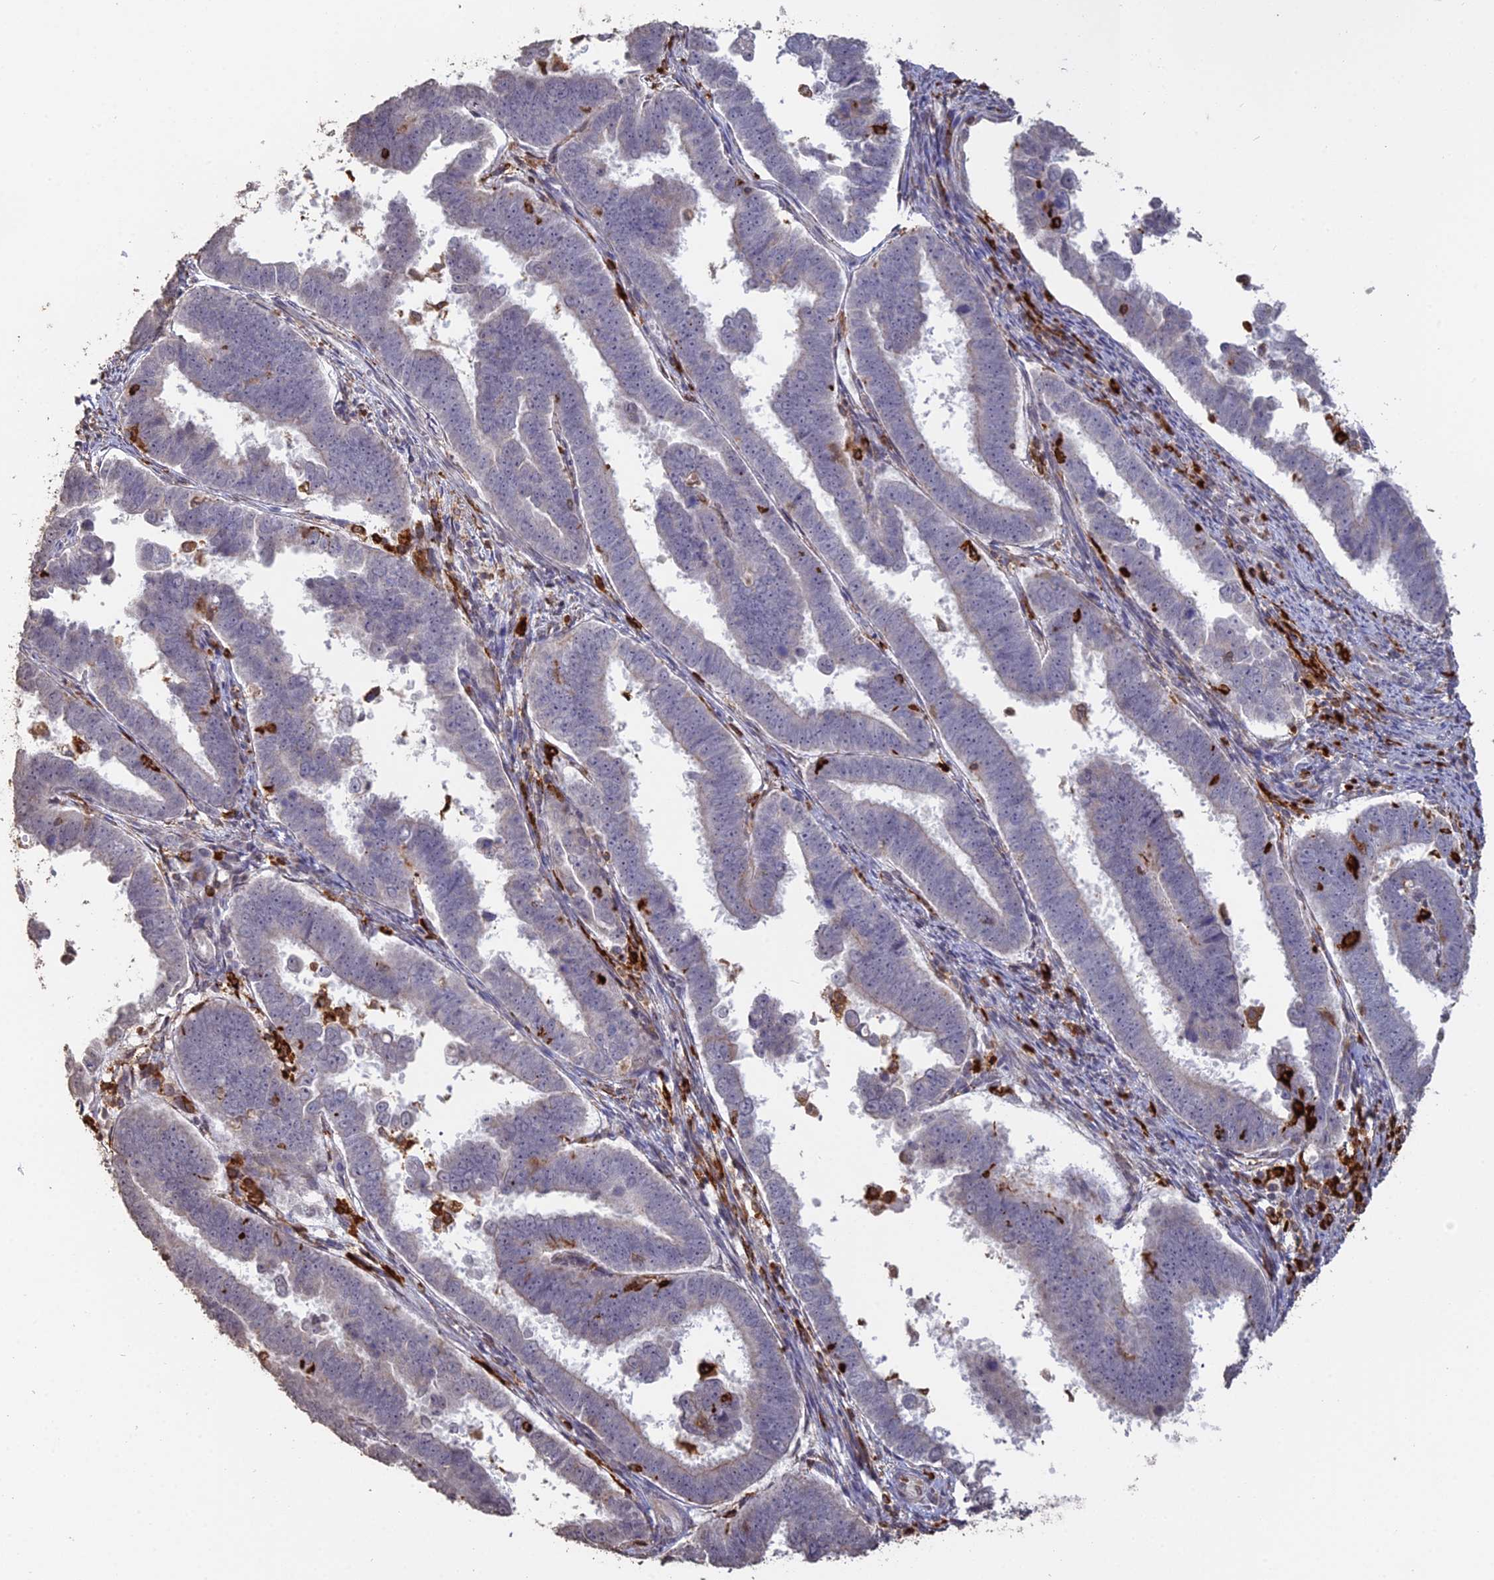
{"staining": {"intensity": "negative", "quantity": "none", "location": "none"}, "tissue": "endometrial cancer", "cell_type": "Tumor cells", "image_type": "cancer", "snomed": [{"axis": "morphology", "description": "Adenocarcinoma, NOS"}, {"axis": "topography", "description": "Endometrium"}], "caption": "The immunohistochemistry image has no significant expression in tumor cells of endometrial cancer tissue.", "gene": "APOBR", "patient": {"sex": "female", "age": 75}}